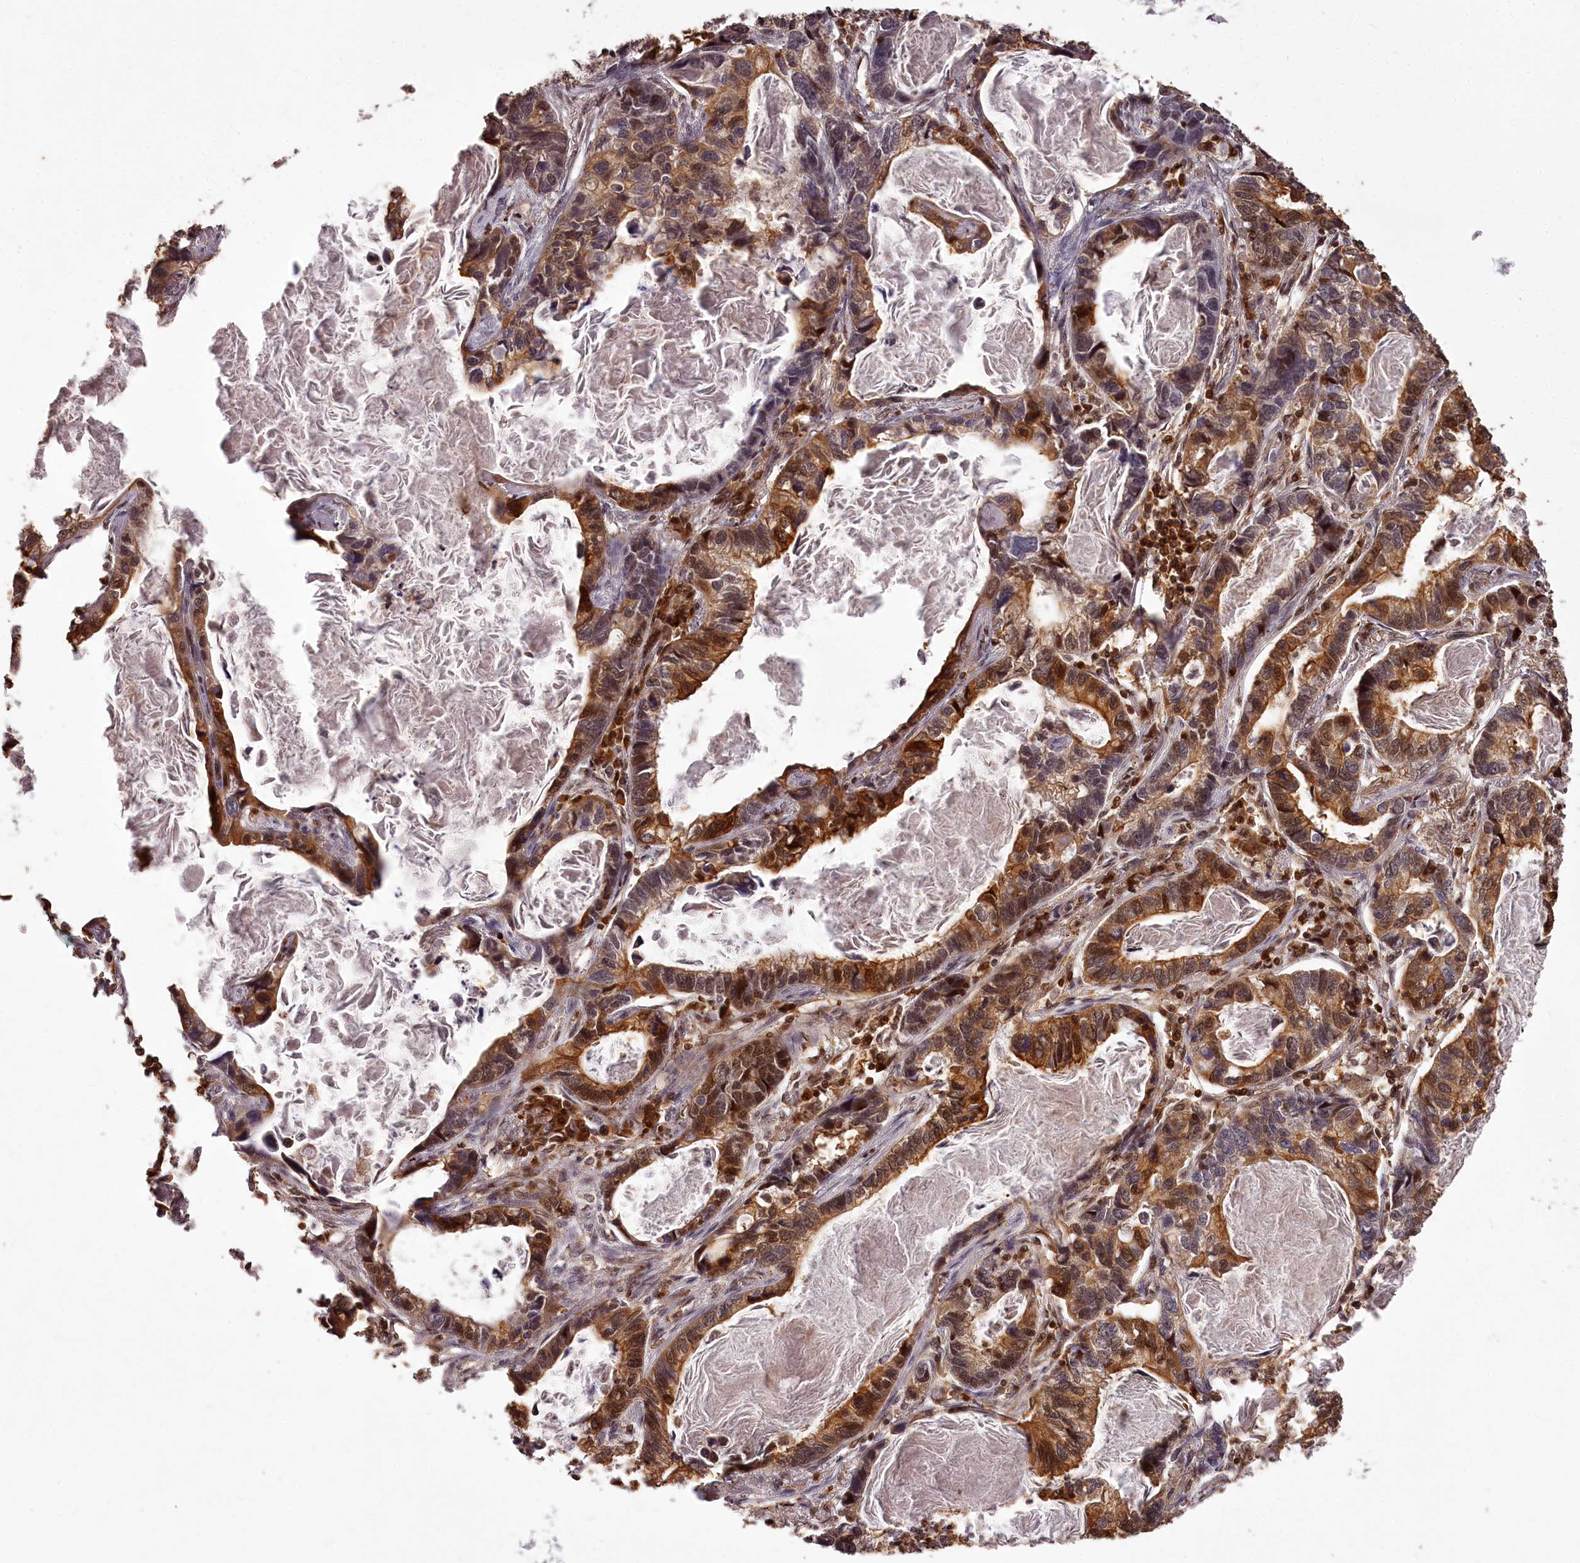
{"staining": {"intensity": "strong", "quantity": ">75%", "location": "cytoplasmic/membranous,nuclear"}, "tissue": "lung cancer", "cell_type": "Tumor cells", "image_type": "cancer", "snomed": [{"axis": "morphology", "description": "Adenocarcinoma, NOS"}, {"axis": "topography", "description": "Lung"}], "caption": "About >75% of tumor cells in lung cancer show strong cytoplasmic/membranous and nuclear protein expression as visualized by brown immunohistochemical staining.", "gene": "NPRL2", "patient": {"sex": "male", "age": 67}}